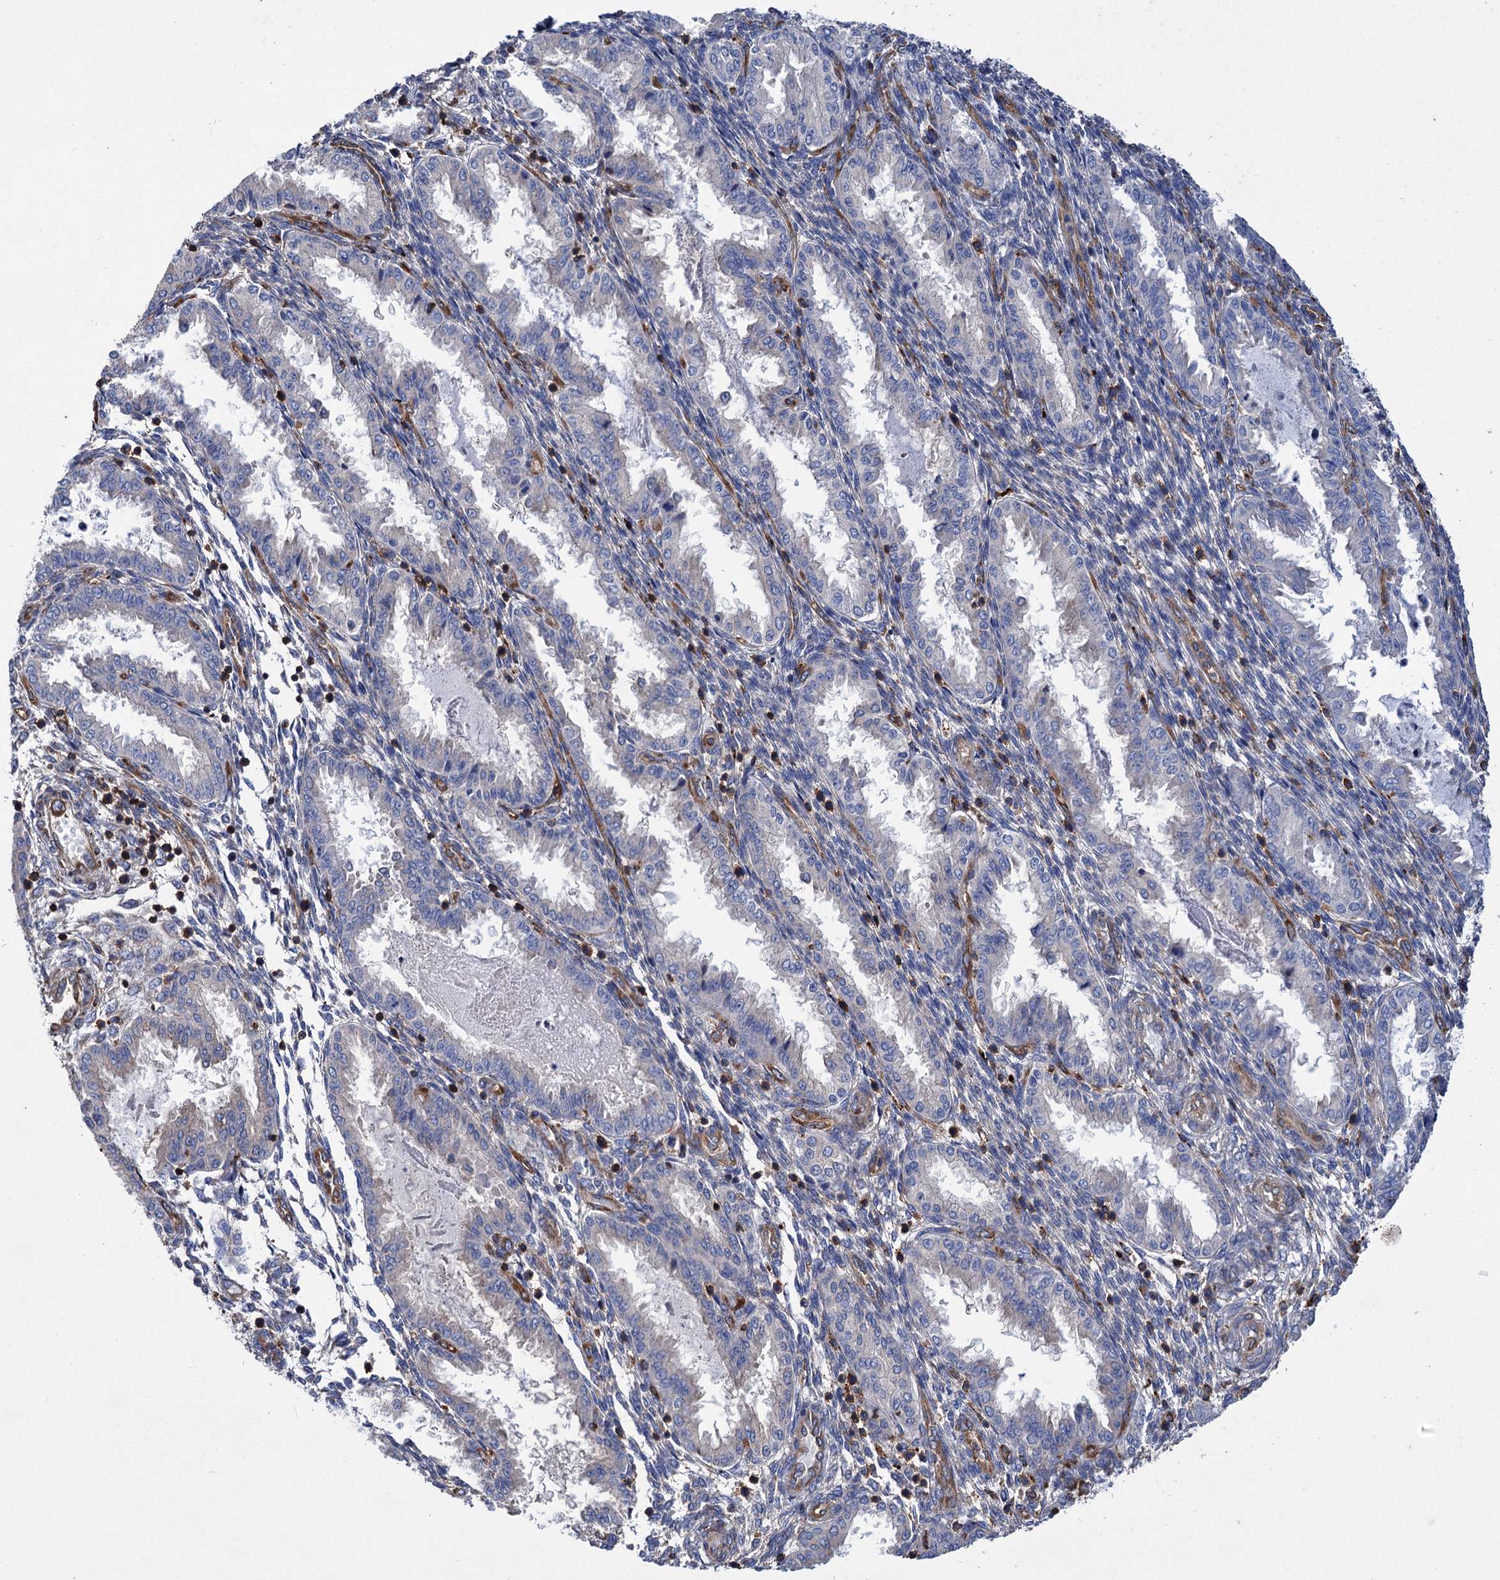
{"staining": {"intensity": "negative", "quantity": "none", "location": "none"}, "tissue": "endometrium", "cell_type": "Cells in endometrial stroma", "image_type": "normal", "snomed": [{"axis": "morphology", "description": "Normal tissue, NOS"}, {"axis": "topography", "description": "Endometrium"}], "caption": "This is an immunohistochemistry histopathology image of benign human endometrium. There is no positivity in cells in endometrial stroma.", "gene": "SCPEP1", "patient": {"sex": "female", "age": 33}}